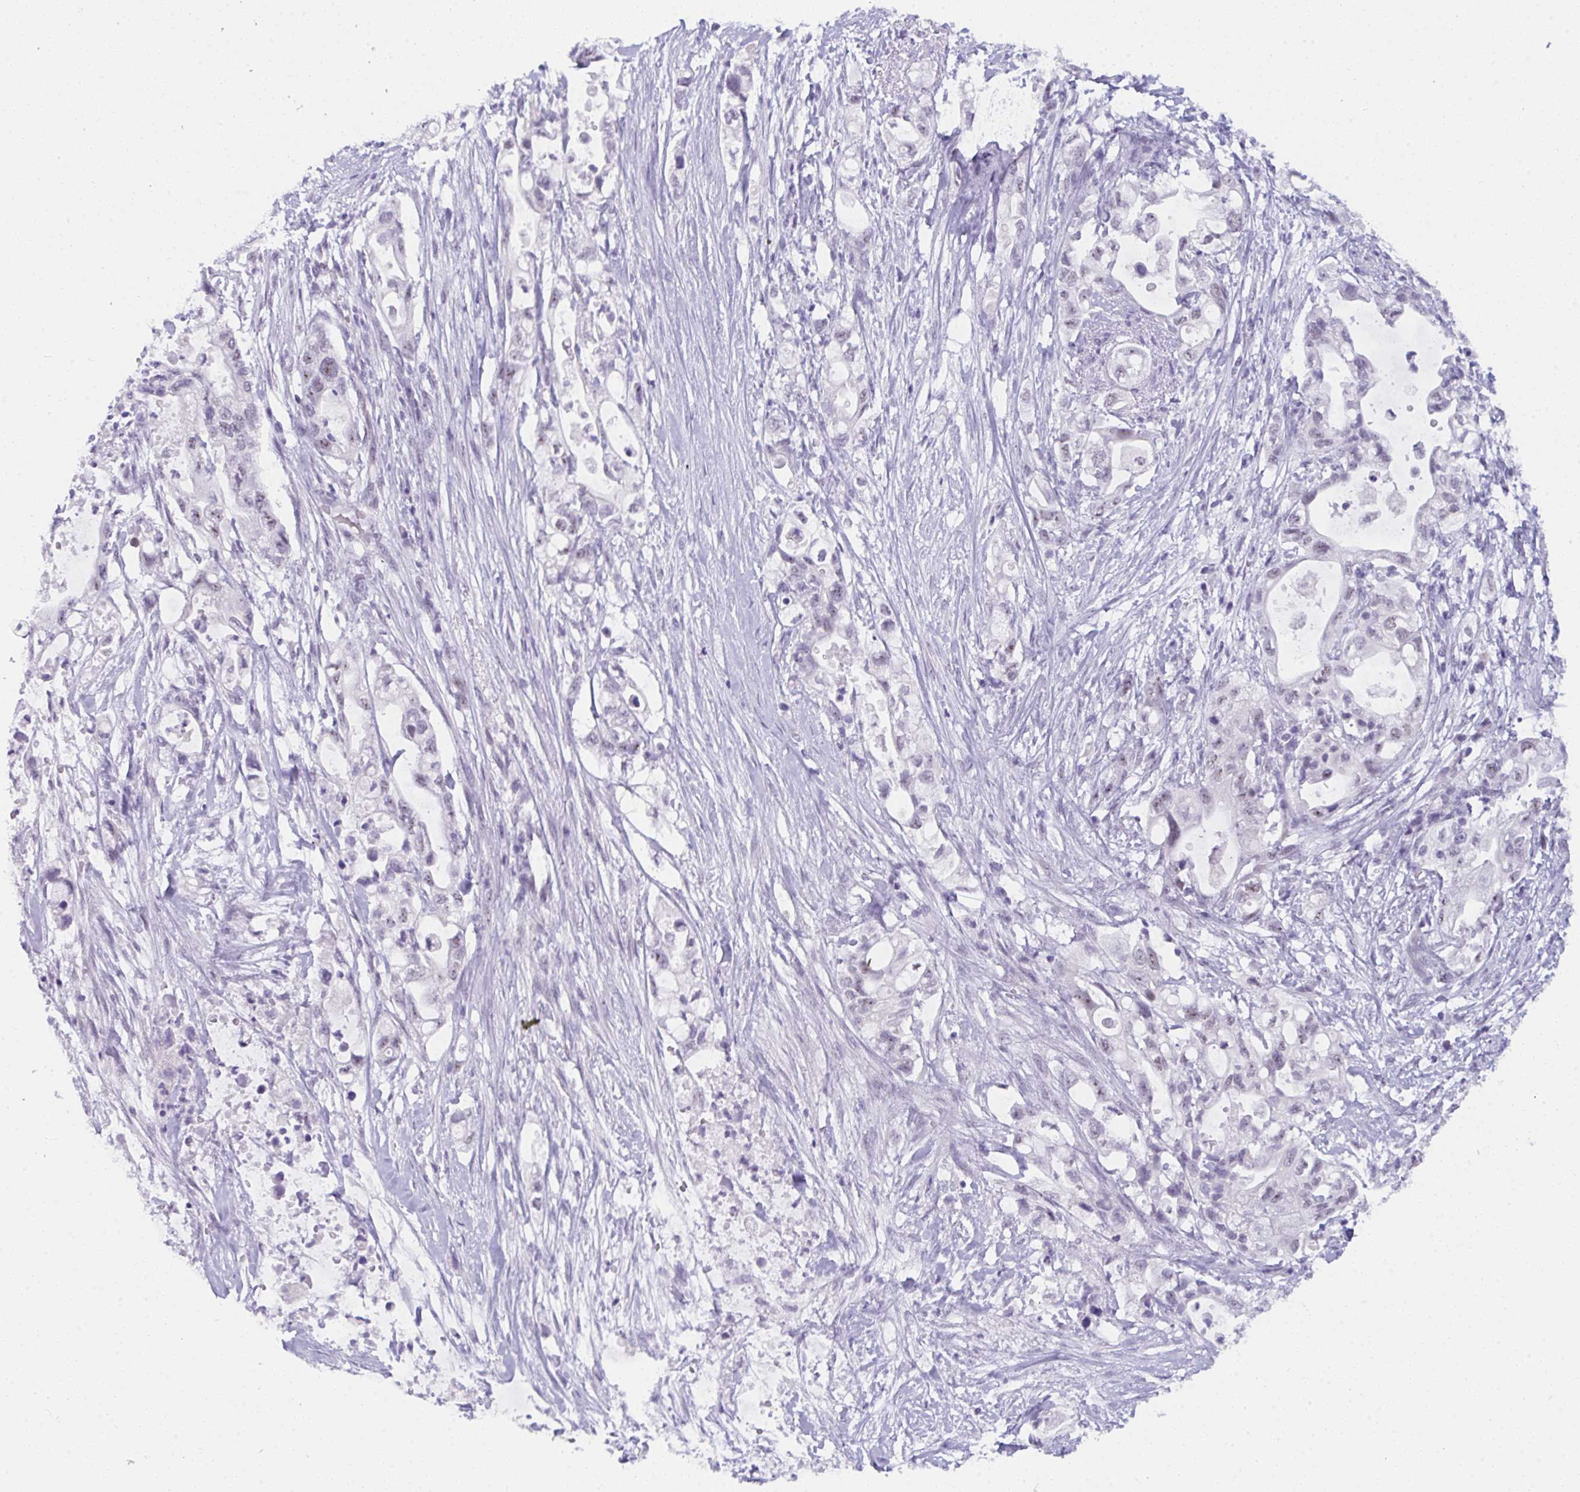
{"staining": {"intensity": "negative", "quantity": "none", "location": "none"}, "tissue": "pancreatic cancer", "cell_type": "Tumor cells", "image_type": "cancer", "snomed": [{"axis": "morphology", "description": "Adenocarcinoma, NOS"}, {"axis": "topography", "description": "Pancreas"}], "caption": "DAB (3,3'-diaminobenzidine) immunohistochemical staining of human pancreatic cancer (adenocarcinoma) shows no significant positivity in tumor cells.", "gene": "CDK13", "patient": {"sex": "female", "age": 72}}